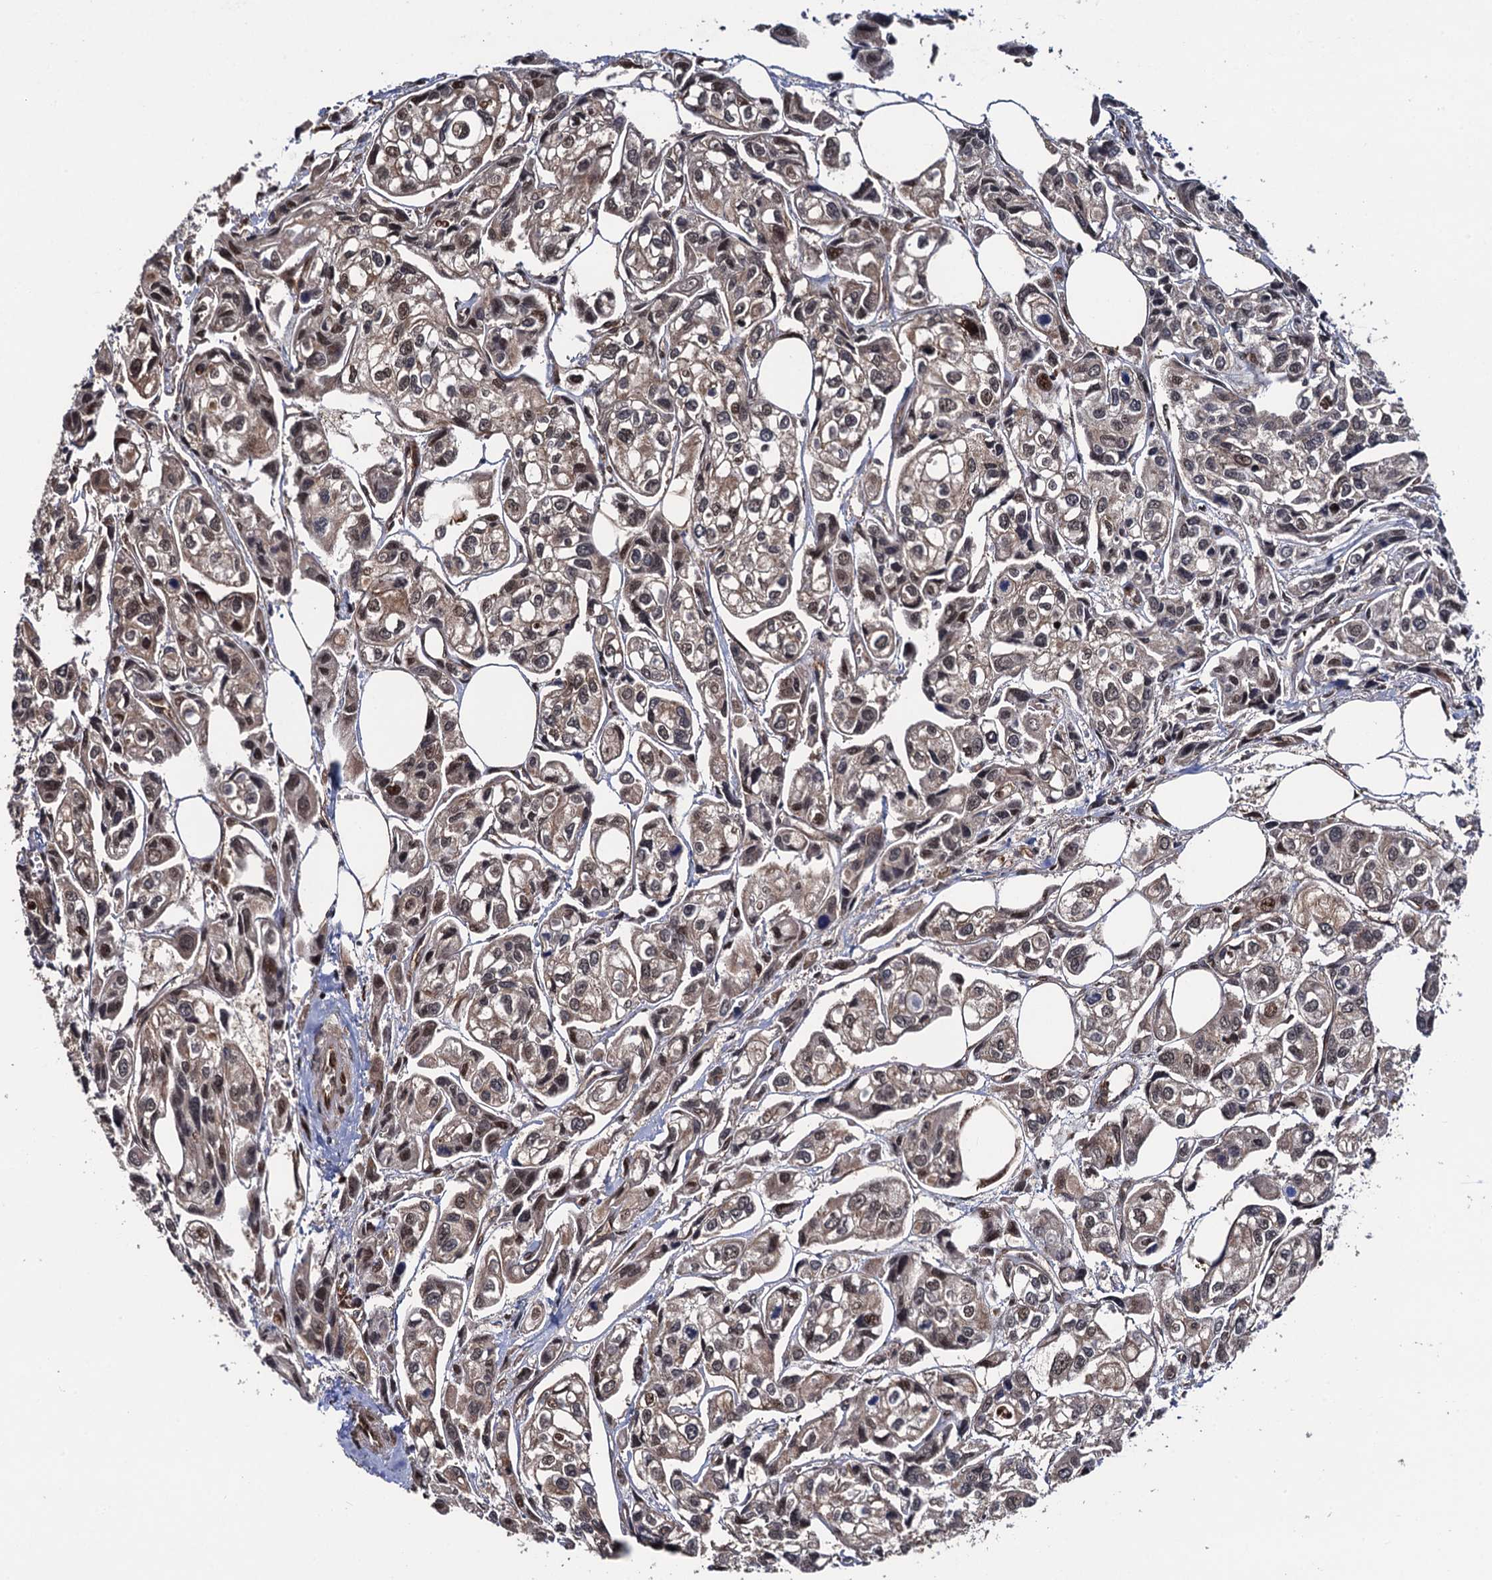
{"staining": {"intensity": "moderate", "quantity": "25%-75%", "location": "cytoplasmic/membranous,nuclear"}, "tissue": "urothelial cancer", "cell_type": "Tumor cells", "image_type": "cancer", "snomed": [{"axis": "morphology", "description": "Urothelial carcinoma, High grade"}, {"axis": "topography", "description": "Urinary bladder"}], "caption": "Brown immunohistochemical staining in human urothelial carcinoma (high-grade) reveals moderate cytoplasmic/membranous and nuclear staining in approximately 25%-75% of tumor cells.", "gene": "CDC23", "patient": {"sex": "male", "age": 67}}